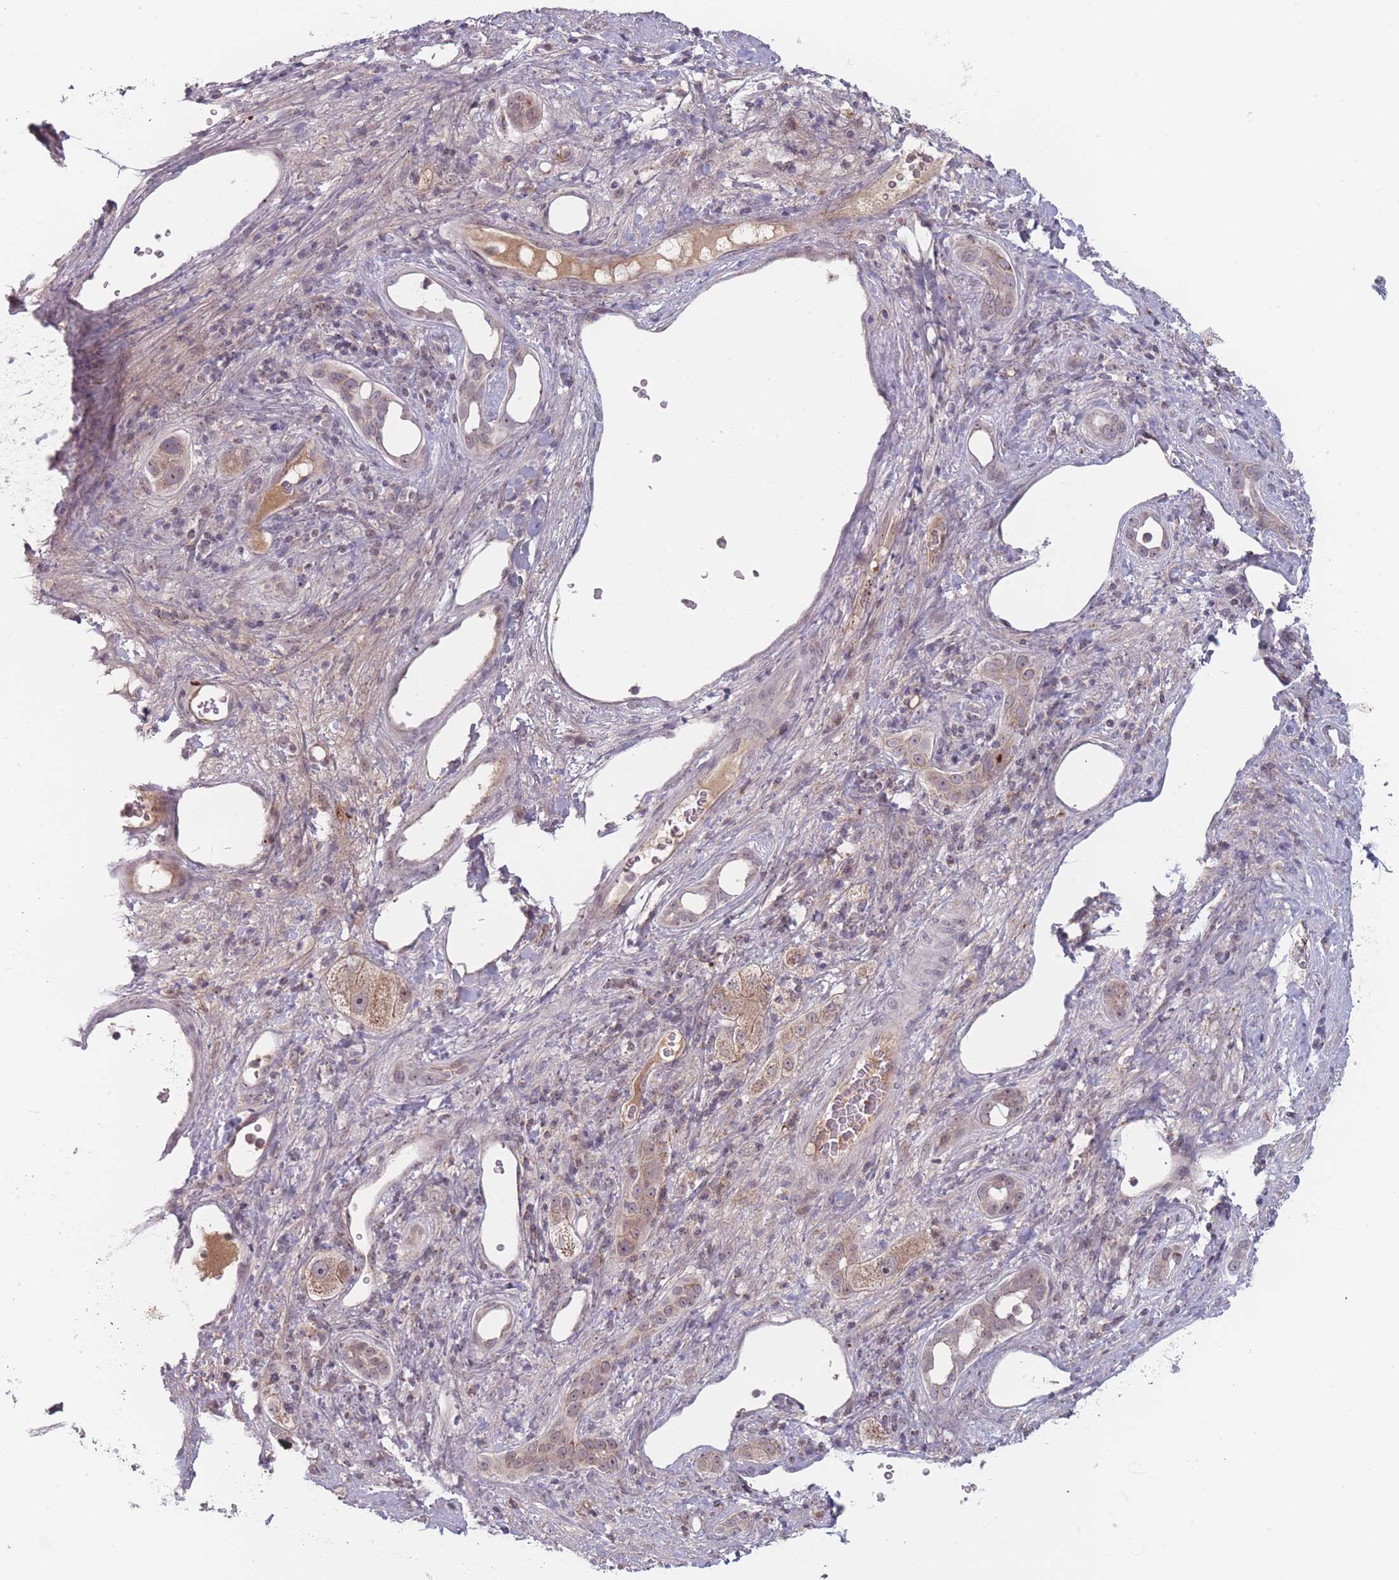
{"staining": {"intensity": "weak", "quantity": ">75%", "location": "cytoplasmic/membranous,nuclear"}, "tissue": "liver cancer", "cell_type": "Tumor cells", "image_type": "cancer", "snomed": [{"axis": "morphology", "description": "Carcinoma, Hepatocellular, NOS"}, {"axis": "topography", "description": "Liver"}], "caption": "Protein staining of liver cancer (hepatocellular carcinoma) tissue displays weak cytoplasmic/membranous and nuclear expression in approximately >75% of tumor cells.", "gene": "TMEM232", "patient": {"sex": "female", "age": 73}}